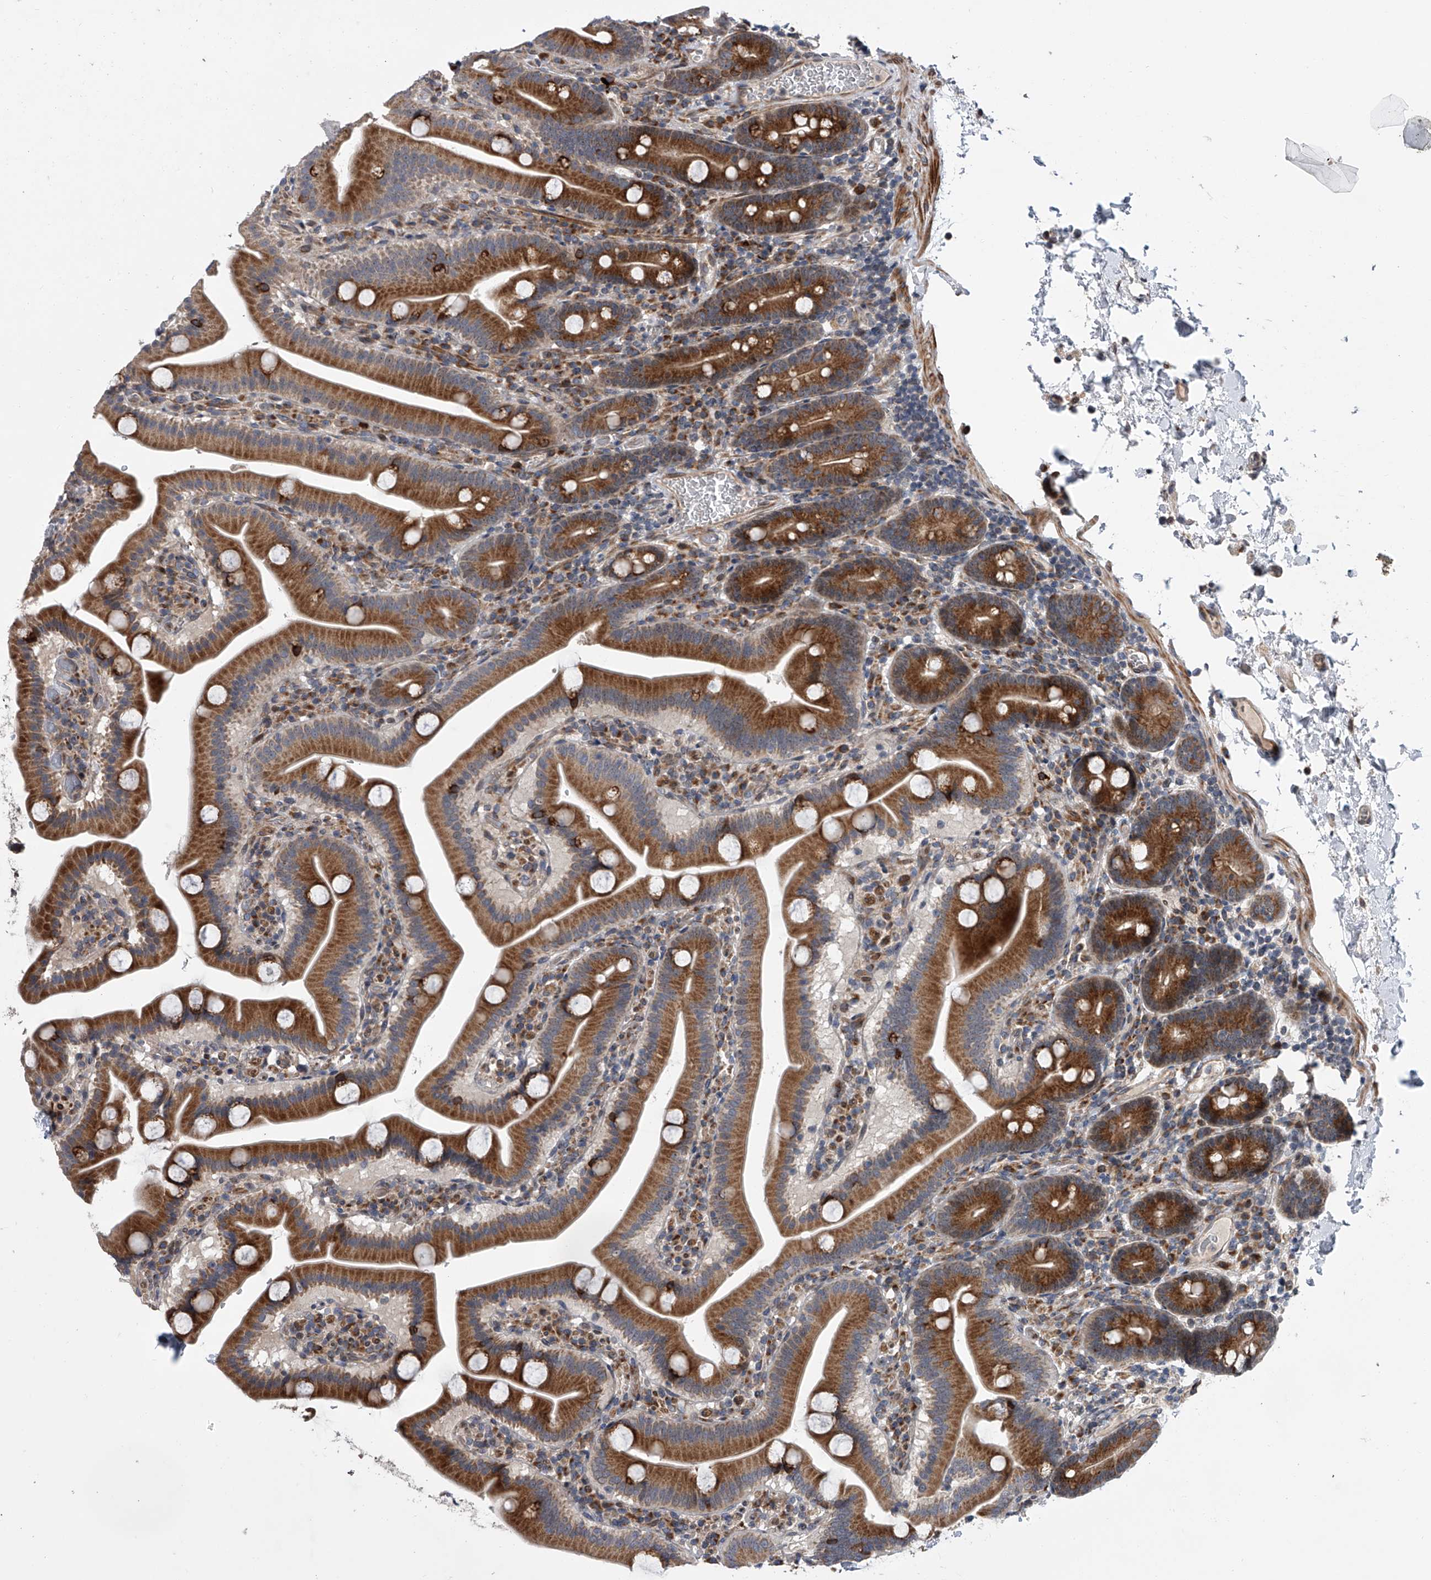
{"staining": {"intensity": "strong", "quantity": ">75%", "location": "cytoplasmic/membranous"}, "tissue": "duodenum", "cell_type": "Glandular cells", "image_type": "normal", "snomed": [{"axis": "morphology", "description": "Normal tissue, NOS"}, {"axis": "topography", "description": "Duodenum"}], "caption": "Unremarkable duodenum was stained to show a protein in brown. There is high levels of strong cytoplasmic/membranous staining in approximately >75% of glandular cells.", "gene": "DLGAP2", "patient": {"sex": "male", "age": 55}}